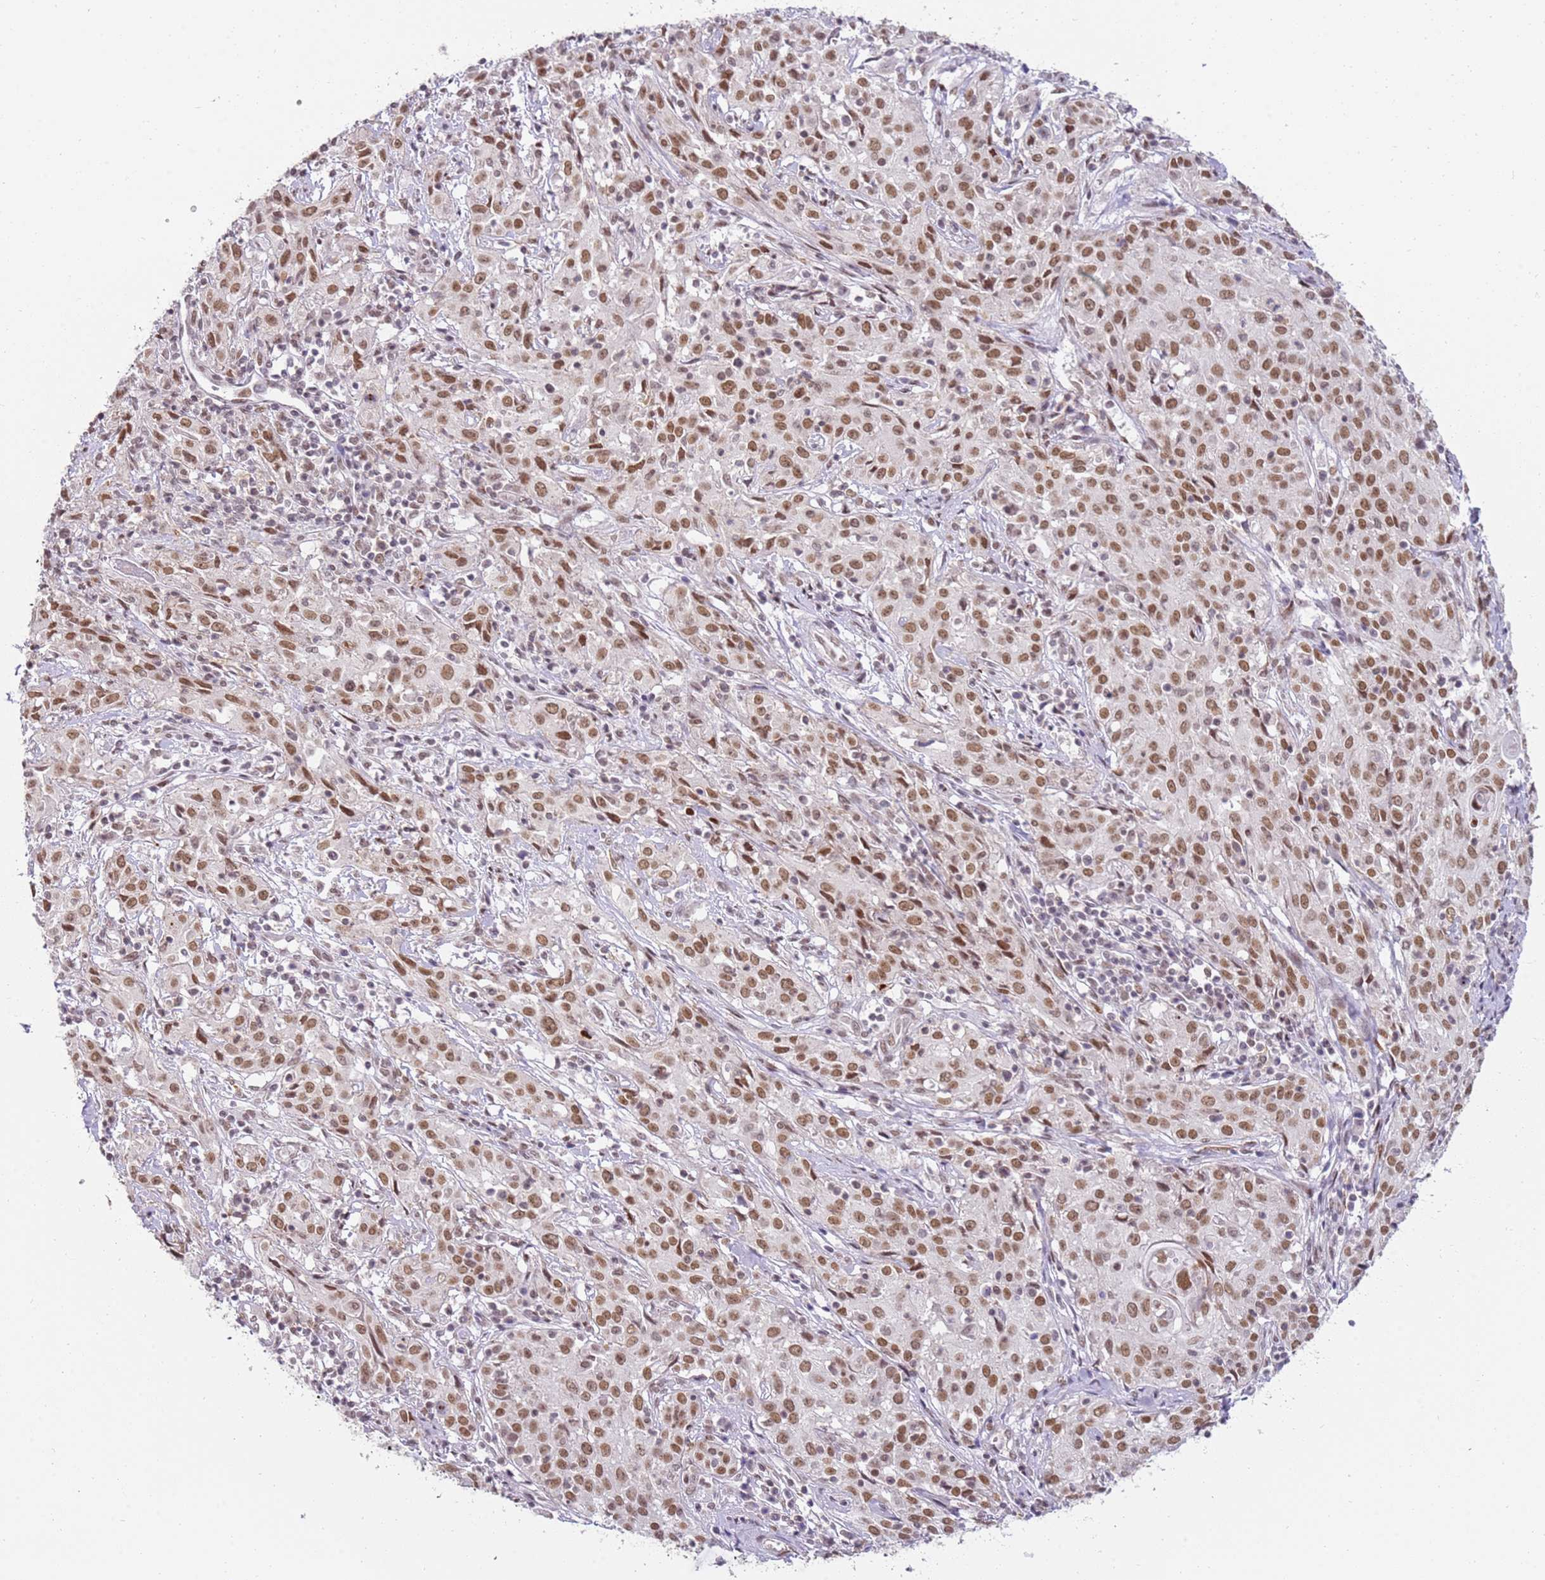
{"staining": {"intensity": "moderate", "quantity": ">75%", "location": "nuclear"}, "tissue": "cervical cancer", "cell_type": "Tumor cells", "image_type": "cancer", "snomed": [{"axis": "morphology", "description": "Squamous cell carcinoma, NOS"}, {"axis": "topography", "description": "Cervix"}], "caption": "A brown stain shows moderate nuclear positivity of a protein in cervical cancer (squamous cell carcinoma) tumor cells.", "gene": "PHC2", "patient": {"sex": "female", "age": 57}}